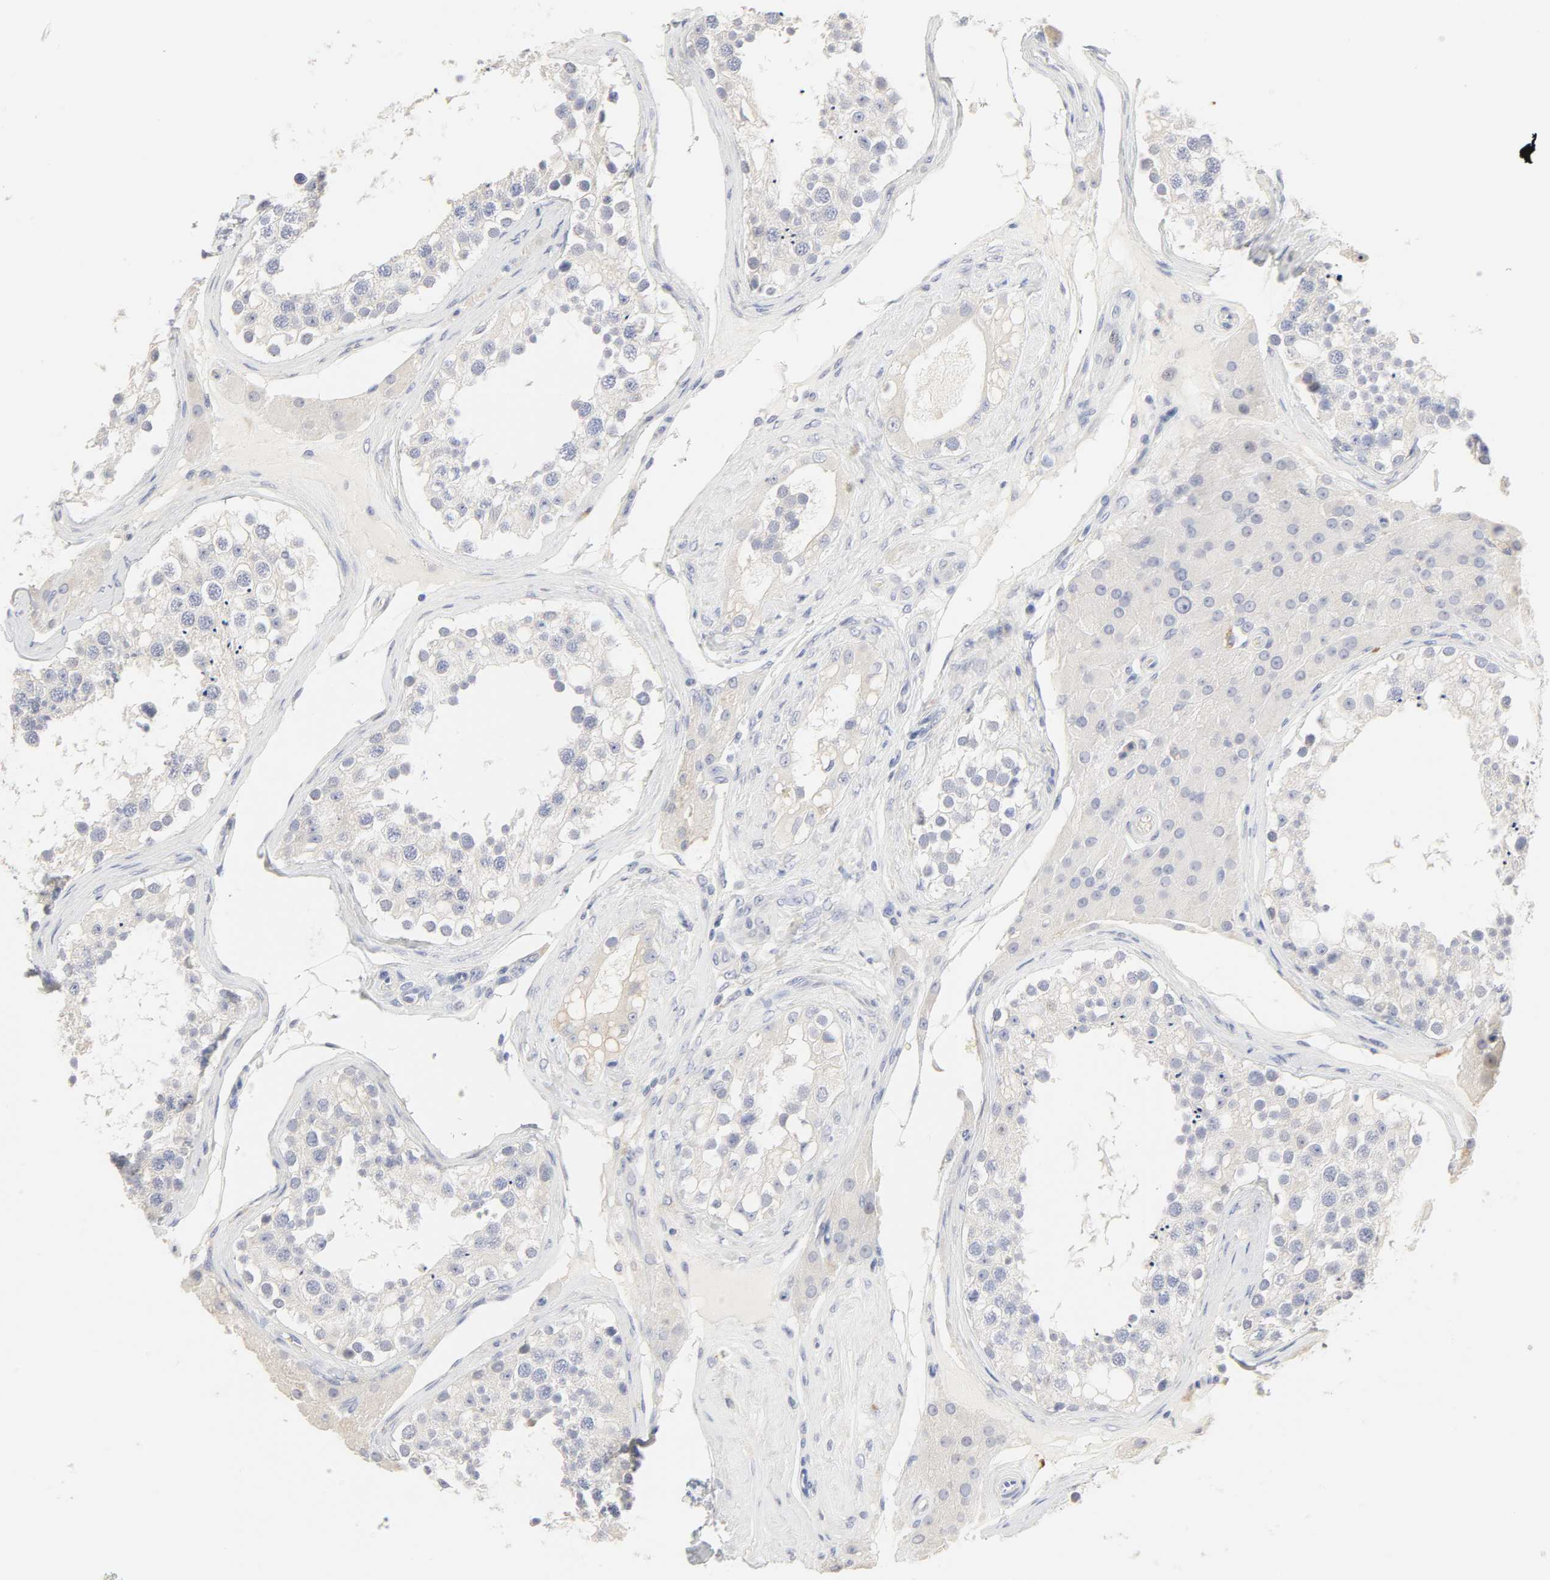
{"staining": {"intensity": "negative", "quantity": "none", "location": "none"}, "tissue": "testis", "cell_type": "Cells in seminiferous ducts", "image_type": "normal", "snomed": [{"axis": "morphology", "description": "Normal tissue, NOS"}, {"axis": "topography", "description": "Testis"}], "caption": "This is an IHC photomicrograph of benign testis. There is no positivity in cells in seminiferous ducts.", "gene": "FCGBP", "patient": {"sex": "male", "age": 68}}